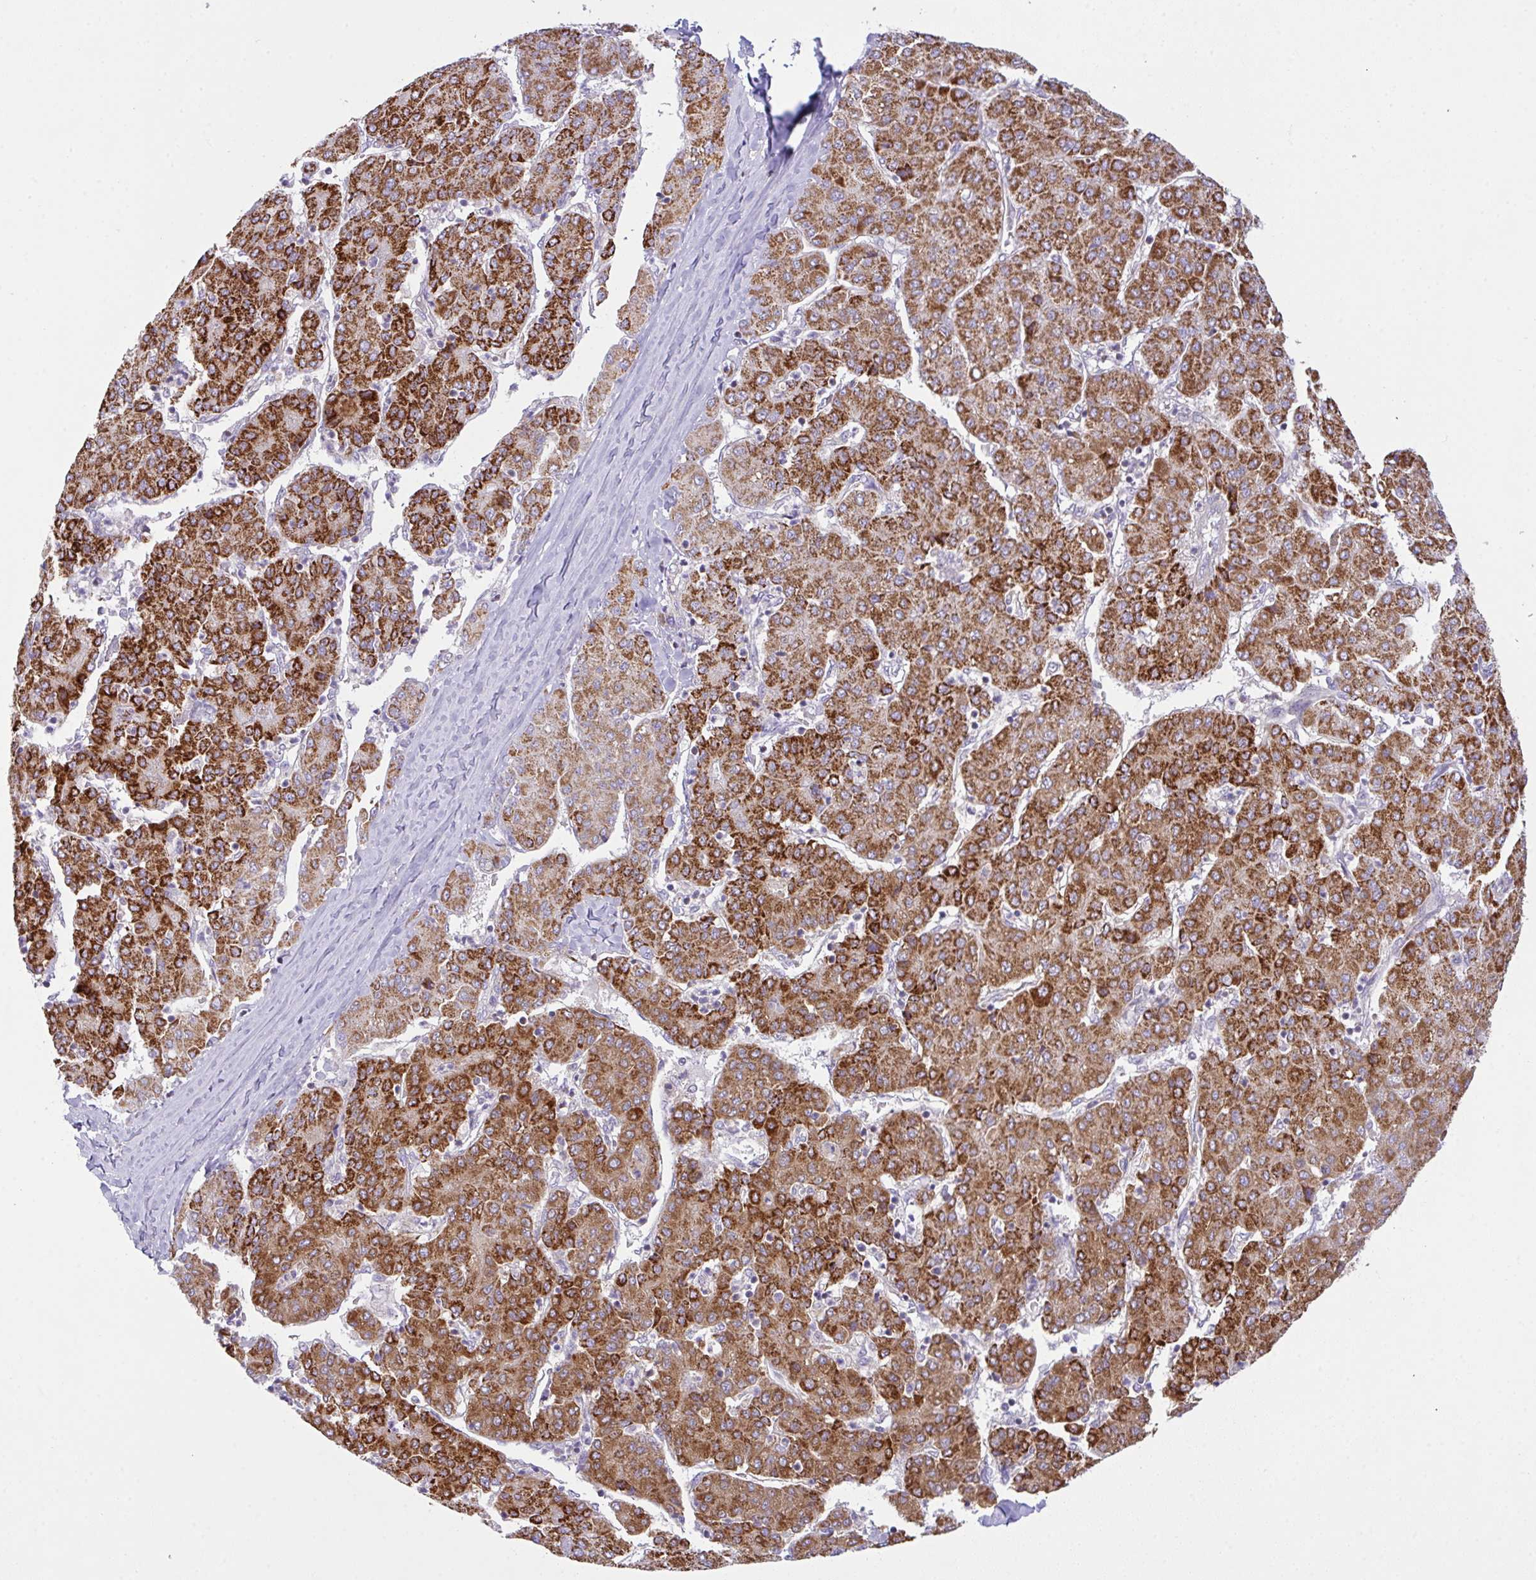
{"staining": {"intensity": "strong", "quantity": ">75%", "location": "cytoplasmic/membranous"}, "tissue": "liver cancer", "cell_type": "Tumor cells", "image_type": "cancer", "snomed": [{"axis": "morphology", "description": "Carcinoma, Hepatocellular, NOS"}, {"axis": "topography", "description": "Liver"}], "caption": "DAB (3,3'-diaminobenzidine) immunohistochemical staining of liver cancer (hepatocellular carcinoma) demonstrates strong cytoplasmic/membranous protein expression in approximately >75% of tumor cells. (DAB (3,3'-diaminobenzidine) IHC with brightfield microscopy, high magnification).", "gene": "CHDH", "patient": {"sex": "male", "age": 65}}